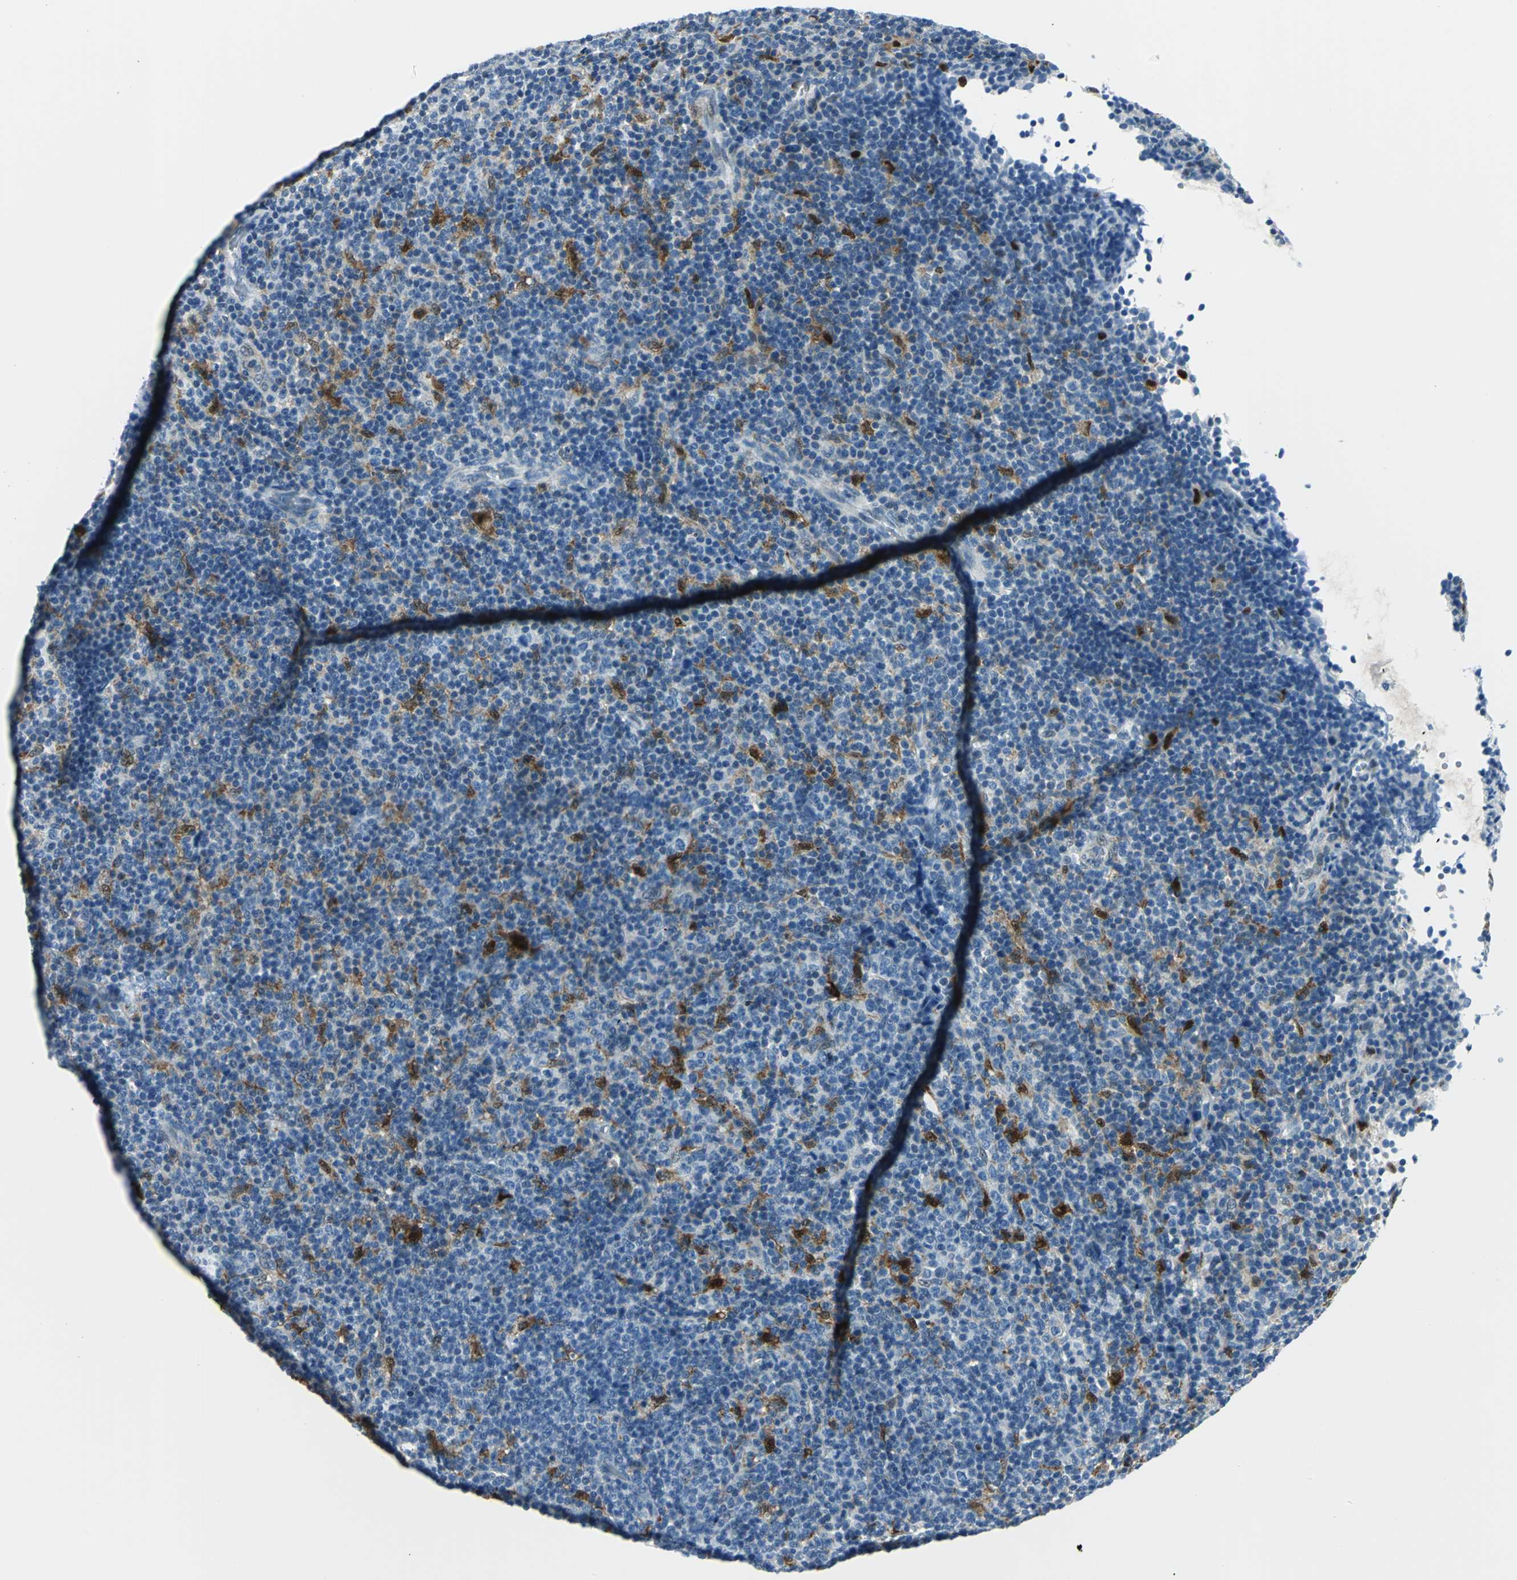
{"staining": {"intensity": "negative", "quantity": "none", "location": "none"}, "tissue": "lymphoma", "cell_type": "Tumor cells", "image_type": "cancer", "snomed": [{"axis": "morphology", "description": "Malignant lymphoma, non-Hodgkin's type, Low grade"}, {"axis": "topography", "description": "Lymph node"}], "caption": "Low-grade malignant lymphoma, non-Hodgkin's type stained for a protein using immunohistochemistry demonstrates no expression tumor cells.", "gene": "AKR1A1", "patient": {"sex": "male", "age": 70}}